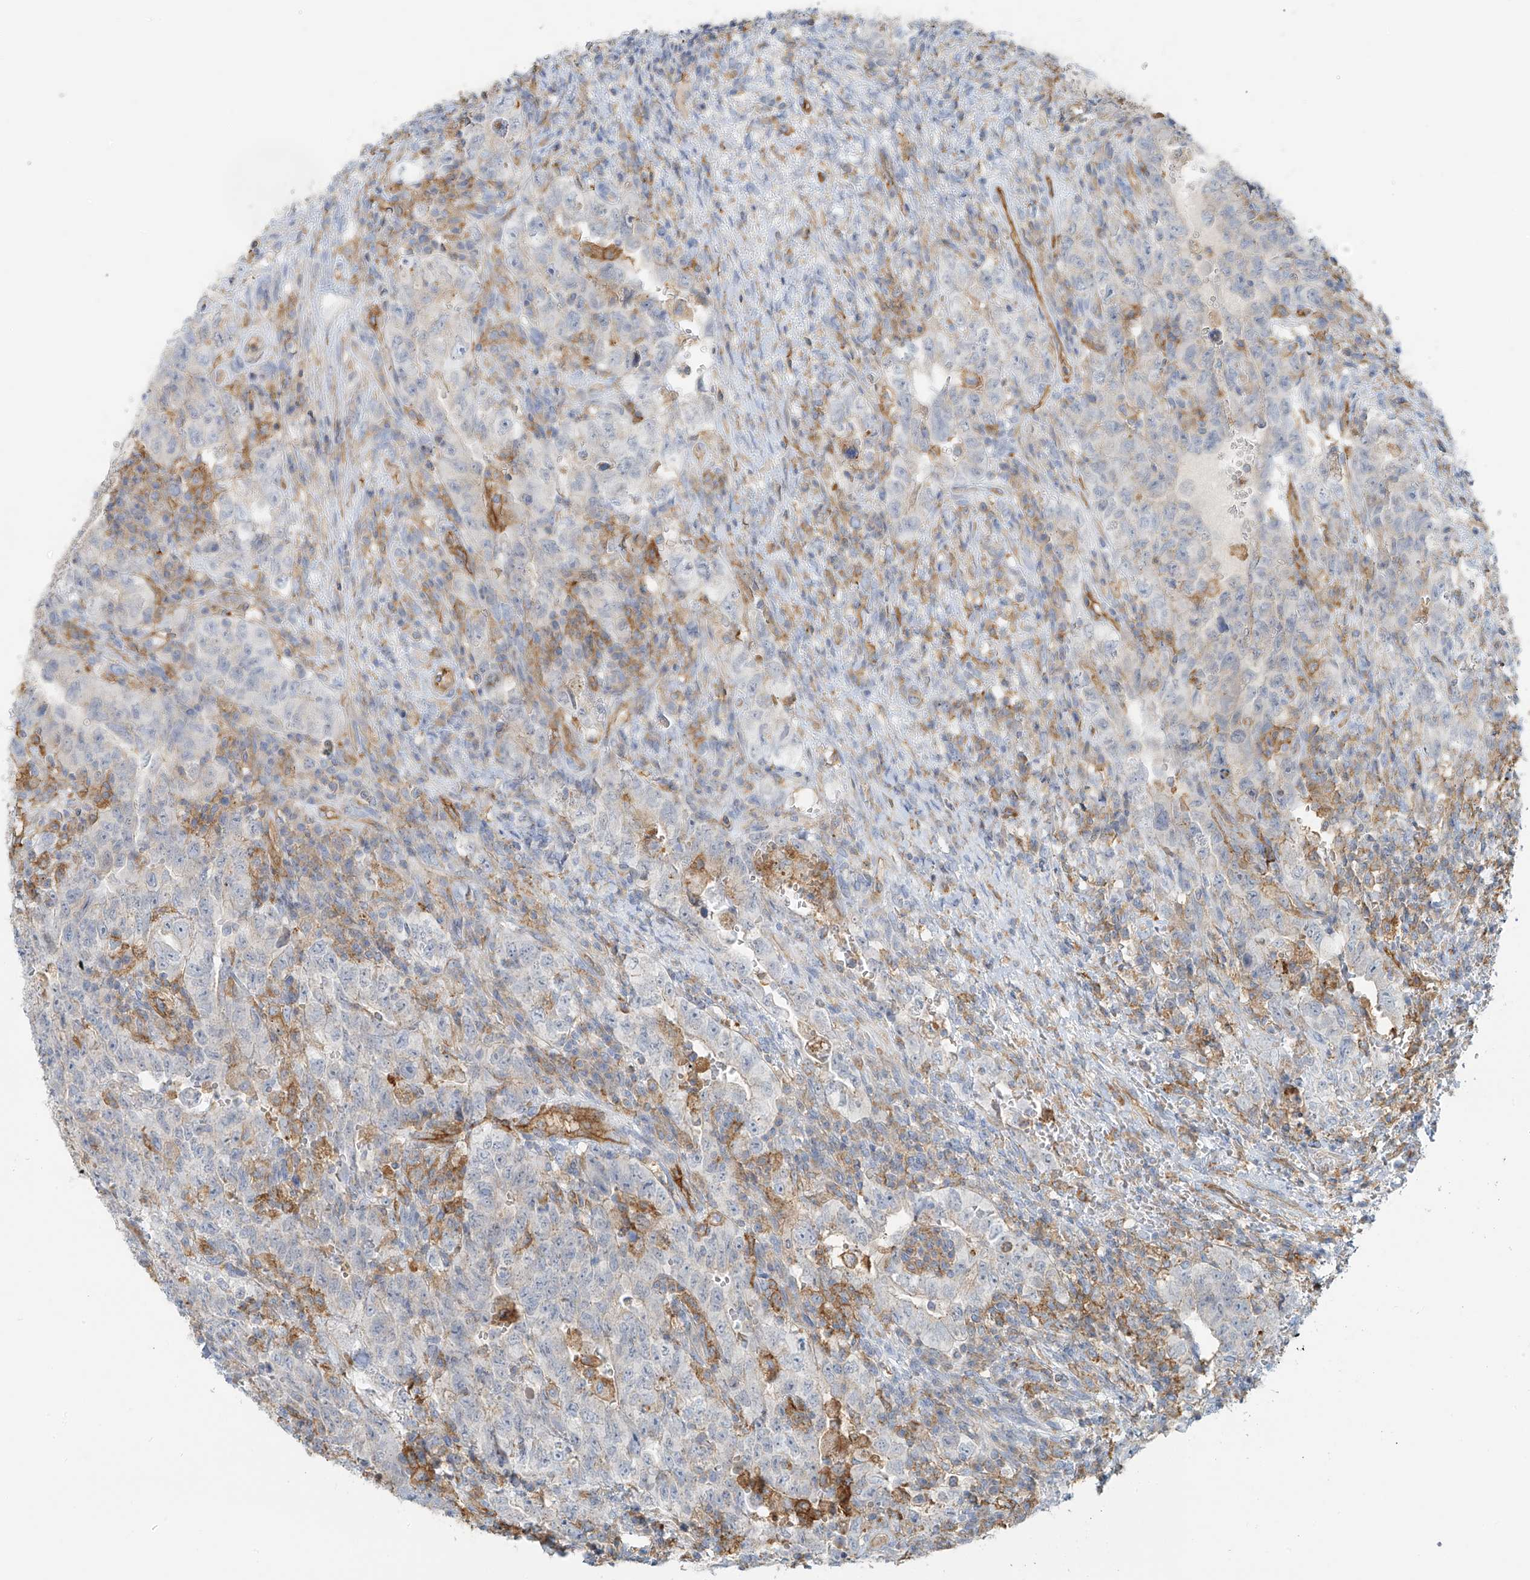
{"staining": {"intensity": "negative", "quantity": "none", "location": "none"}, "tissue": "testis cancer", "cell_type": "Tumor cells", "image_type": "cancer", "snomed": [{"axis": "morphology", "description": "Carcinoma, Embryonal, NOS"}, {"axis": "topography", "description": "Testis"}], "caption": "IHC photomicrograph of testis cancer stained for a protein (brown), which reveals no staining in tumor cells.", "gene": "VAMP5", "patient": {"sex": "male", "age": 26}}